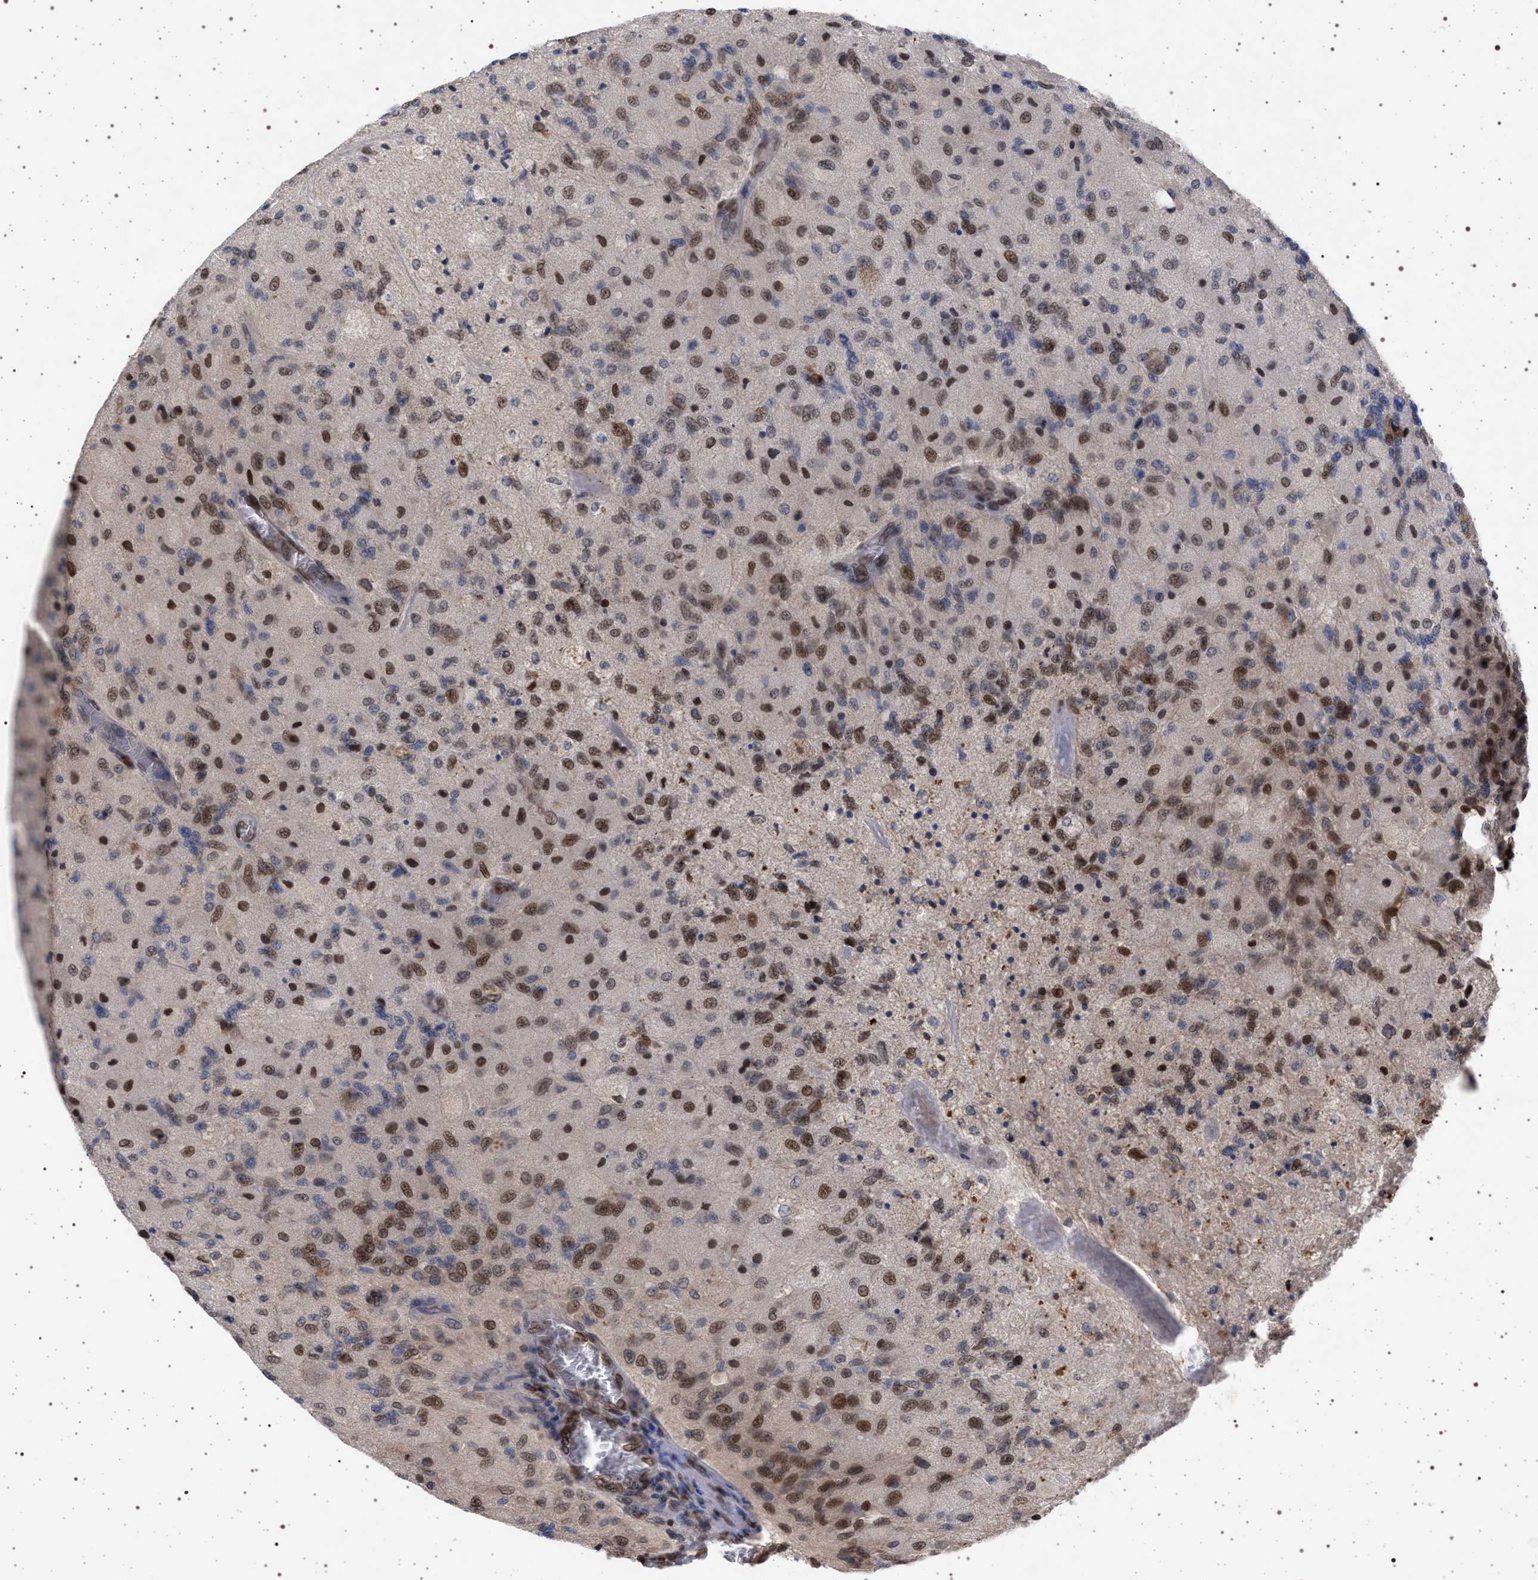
{"staining": {"intensity": "moderate", "quantity": ">75%", "location": "nuclear"}, "tissue": "glioma", "cell_type": "Tumor cells", "image_type": "cancer", "snomed": [{"axis": "morphology", "description": "Normal tissue, NOS"}, {"axis": "morphology", "description": "Glioma, malignant, High grade"}, {"axis": "topography", "description": "Cerebral cortex"}], "caption": "Moderate nuclear staining for a protein is identified in approximately >75% of tumor cells of high-grade glioma (malignant) using IHC.", "gene": "ING2", "patient": {"sex": "male", "age": 77}}